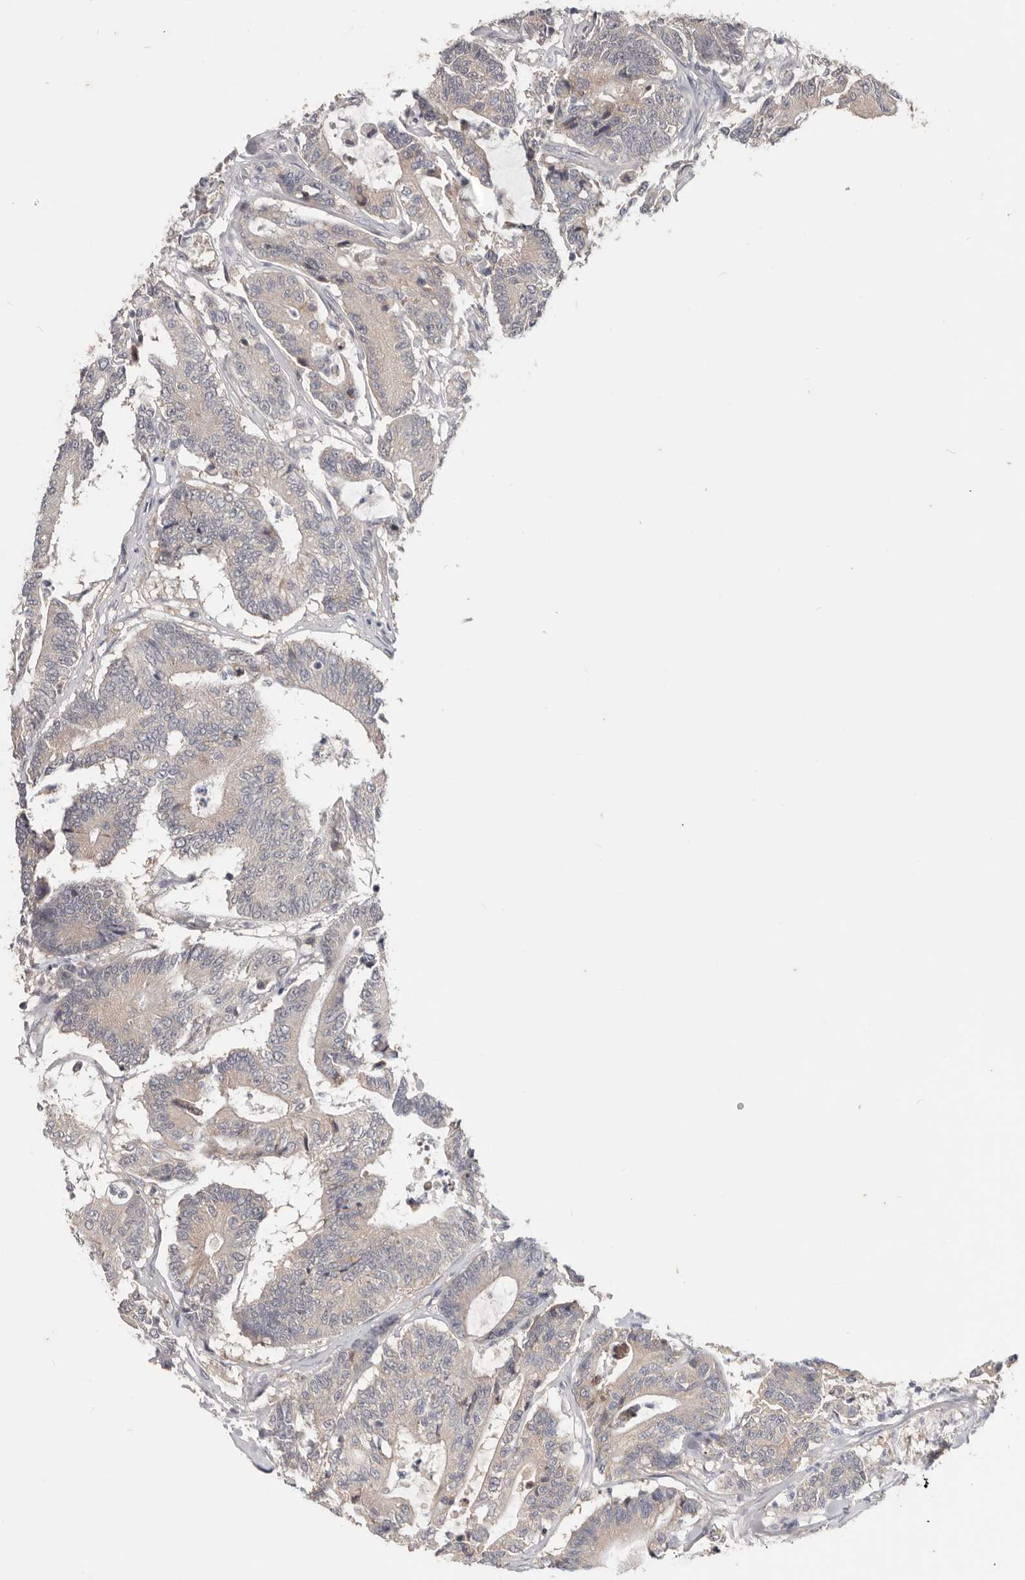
{"staining": {"intensity": "negative", "quantity": "none", "location": "none"}, "tissue": "colorectal cancer", "cell_type": "Tumor cells", "image_type": "cancer", "snomed": [{"axis": "morphology", "description": "Adenocarcinoma, NOS"}, {"axis": "topography", "description": "Colon"}], "caption": "Image shows no significant protein expression in tumor cells of adenocarcinoma (colorectal).", "gene": "WDR77", "patient": {"sex": "female", "age": 84}}